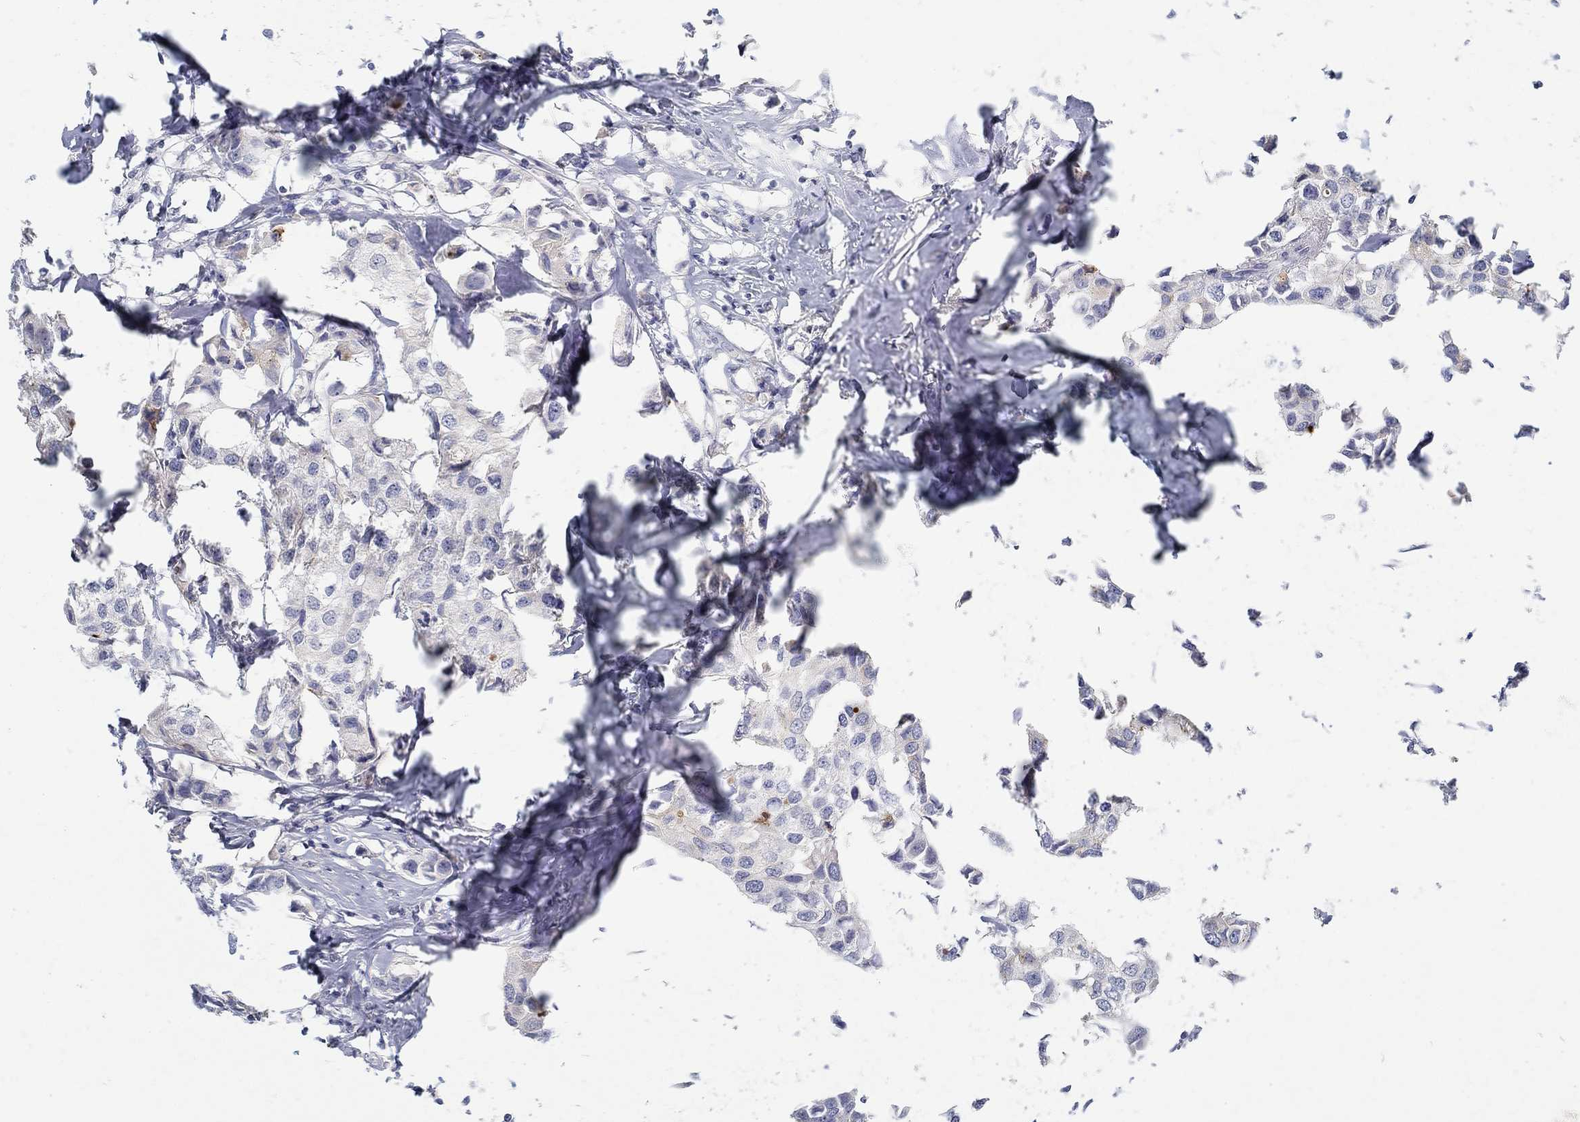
{"staining": {"intensity": "negative", "quantity": "none", "location": "none"}, "tissue": "breast cancer", "cell_type": "Tumor cells", "image_type": "cancer", "snomed": [{"axis": "morphology", "description": "Duct carcinoma"}, {"axis": "topography", "description": "Breast"}], "caption": "Immunohistochemistry (IHC) of breast cancer reveals no expression in tumor cells.", "gene": "ANO7", "patient": {"sex": "female", "age": 80}}